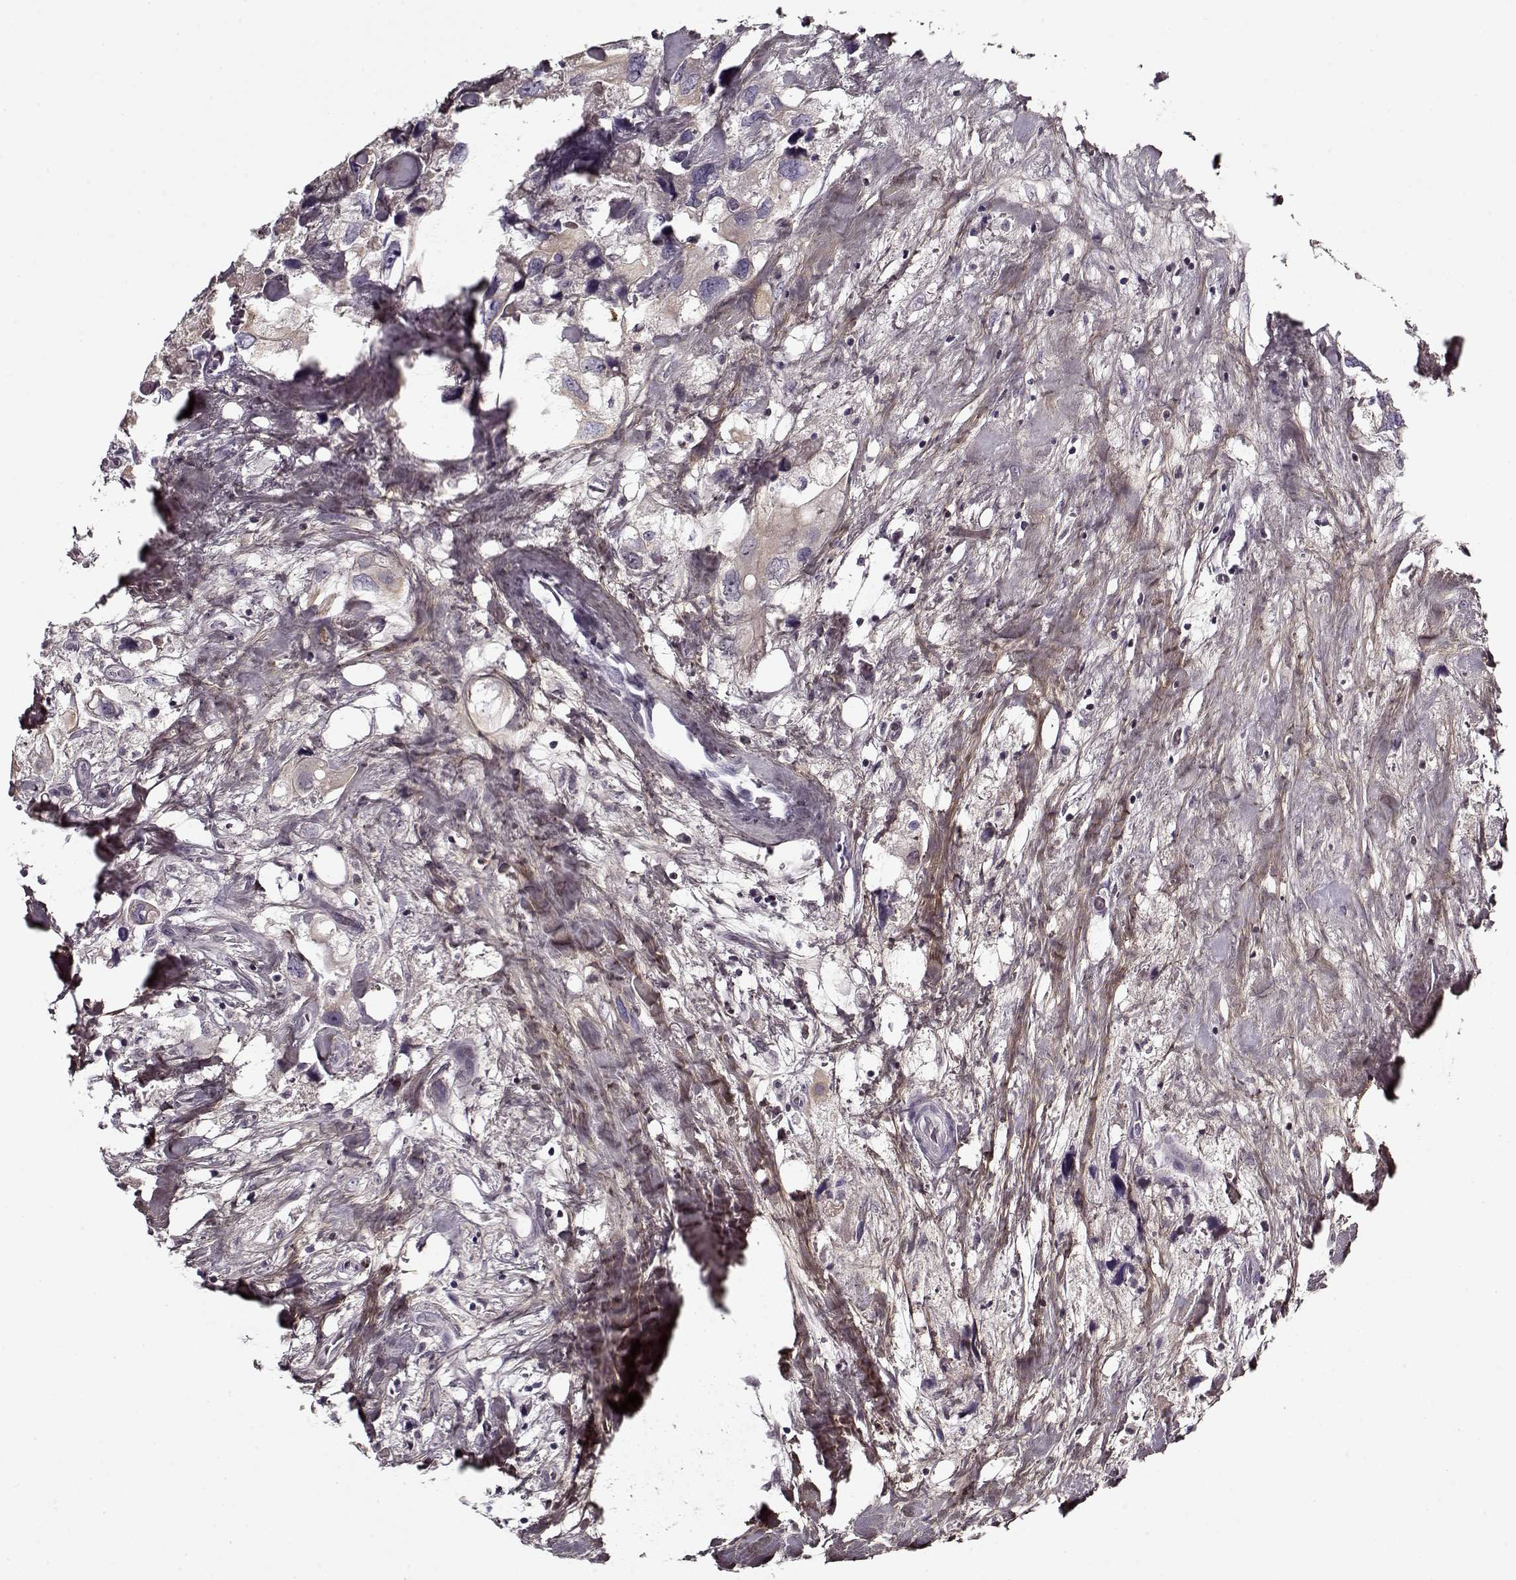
{"staining": {"intensity": "negative", "quantity": "none", "location": "none"}, "tissue": "urothelial cancer", "cell_type": "Tumor cells", "image_type": "cancer", "snomed": [{"axis": "morphology", "description": "Urothelial carcinoma, High grade"}, {"axis": "topography", "description": "Urinary bladder"}], "caption": "This image is of high-grade urothelial carcinoma stained with immunohistochemistry (IHC) to label a protein in brown with the nuclei are counter-stained blue. There is no staining in tumor cells.", "gene": "LUM", "patient": {"sex": "male", "age": 59}}